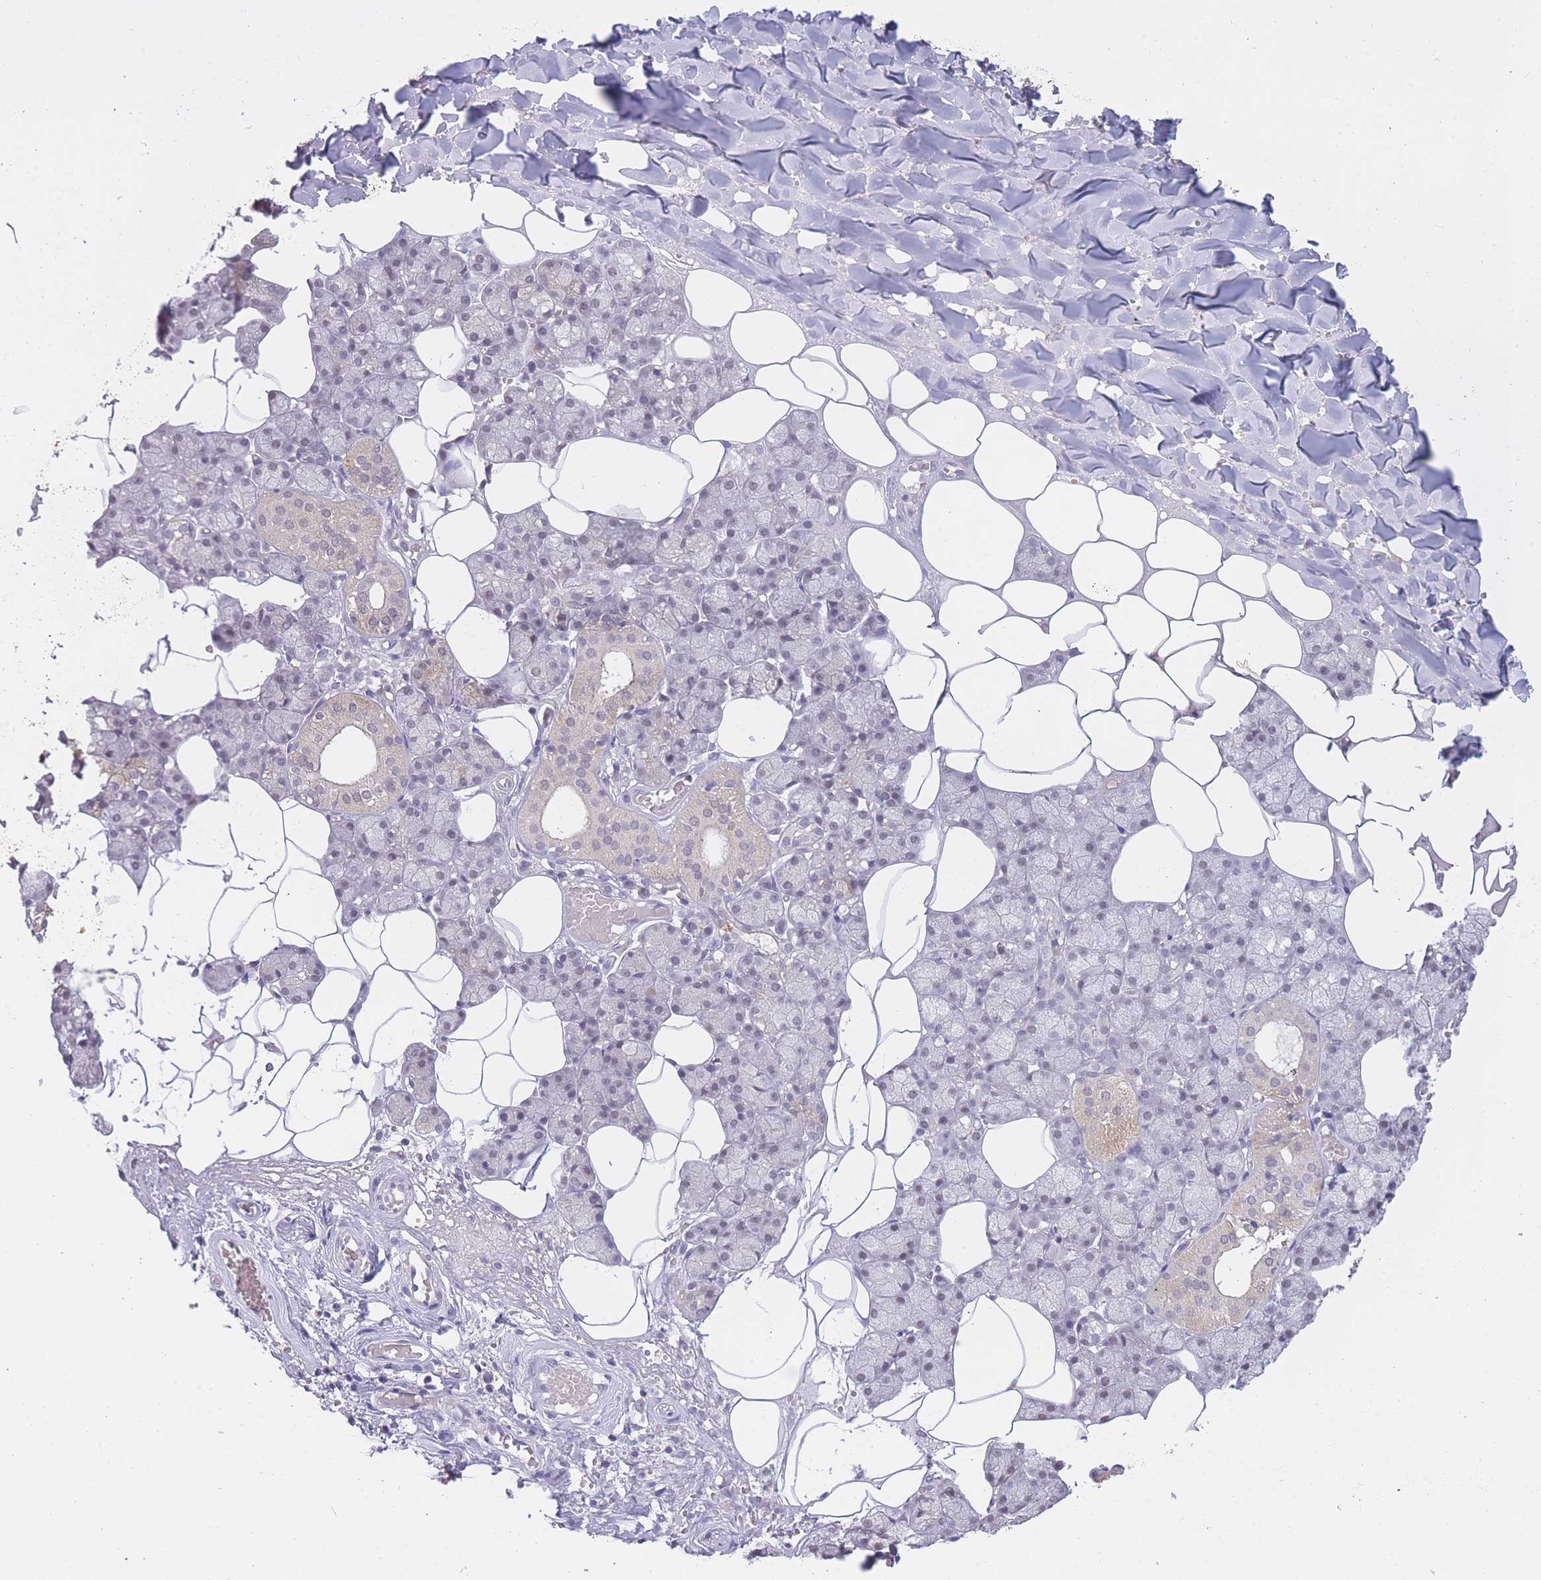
{"staining": {"intensity": "negative", "quantity": "none", "location": "none"}, "tissue": "salivary gland", "cell_type": "Glandular cells", "image_type": "normal", "snomed": [{"axis": "morphology", "description": "Normal tissue, NOS"}, {"axis": "topography", "description": "Salivary gland"}], "caption": "This is an immunohistochemistry histopathology image of benign salivary gland. There is no staining in glandular cells.", "gene": "GOLGA6L1", "patient": {"sex": "male", "age": 62}}